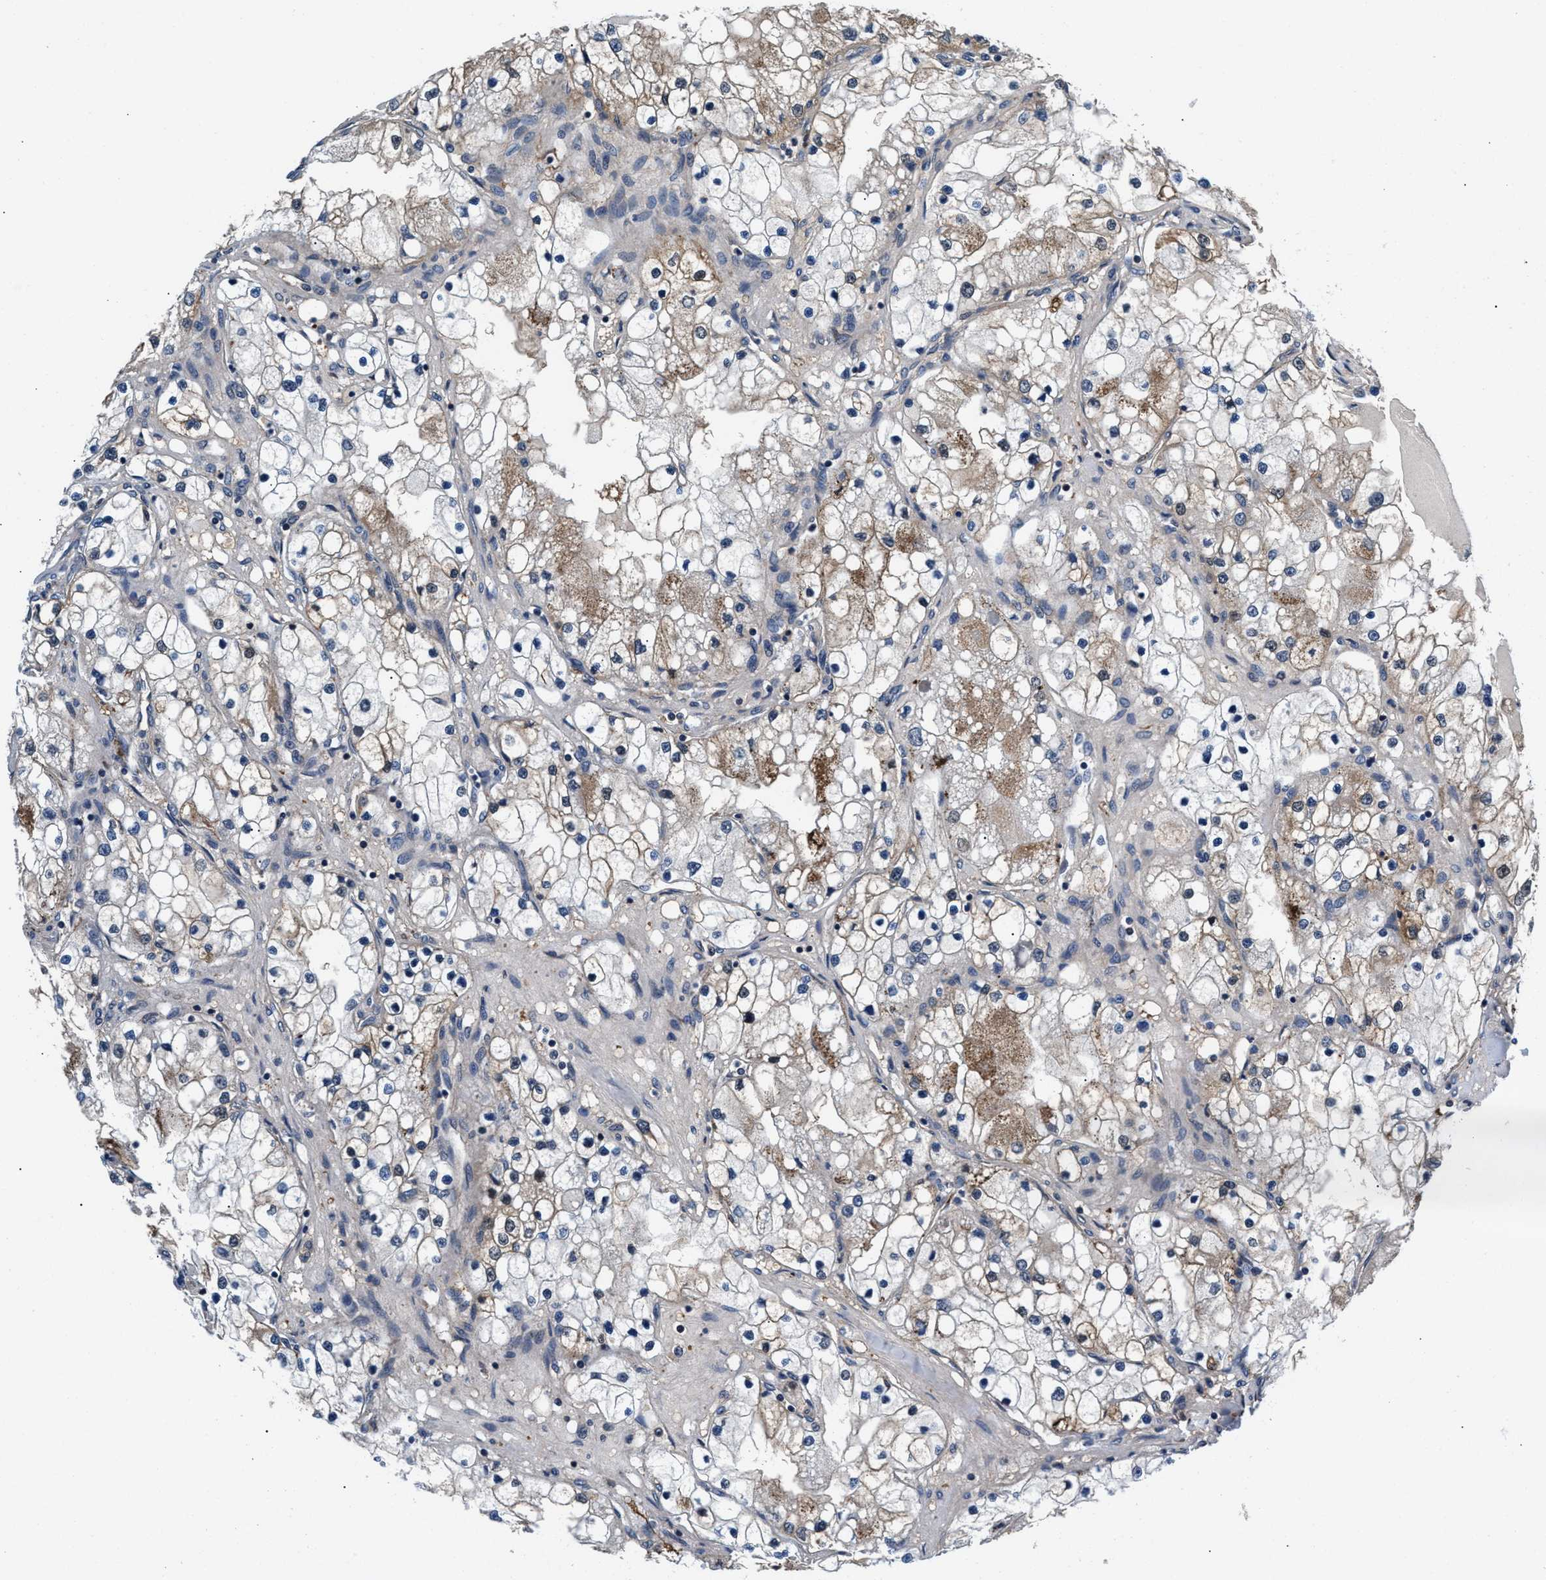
{"staining": {"intensity": "moderate", "quantity": "25%-75%", "location": "cytoplasmic/membranous"}, "tissue": "renal cancer", "cell_type": "Tumor cells", "image_type": "cancer", "snomed": [{"axis": "morphology", "description": "Adenocarcinoma, NOS"}, {"axis": "topography", "description": "Kidney"}], "caption": "Approximately 25%-75% of tumor cells in human renal cancer (adenocarcinoma) exhibit moderate cytoplasmic/membranous protein staining as visualized by brown immunohistochemical staining.", "gene": "PRPSAP2", "patient": {"sex": "male", "age": 68}}